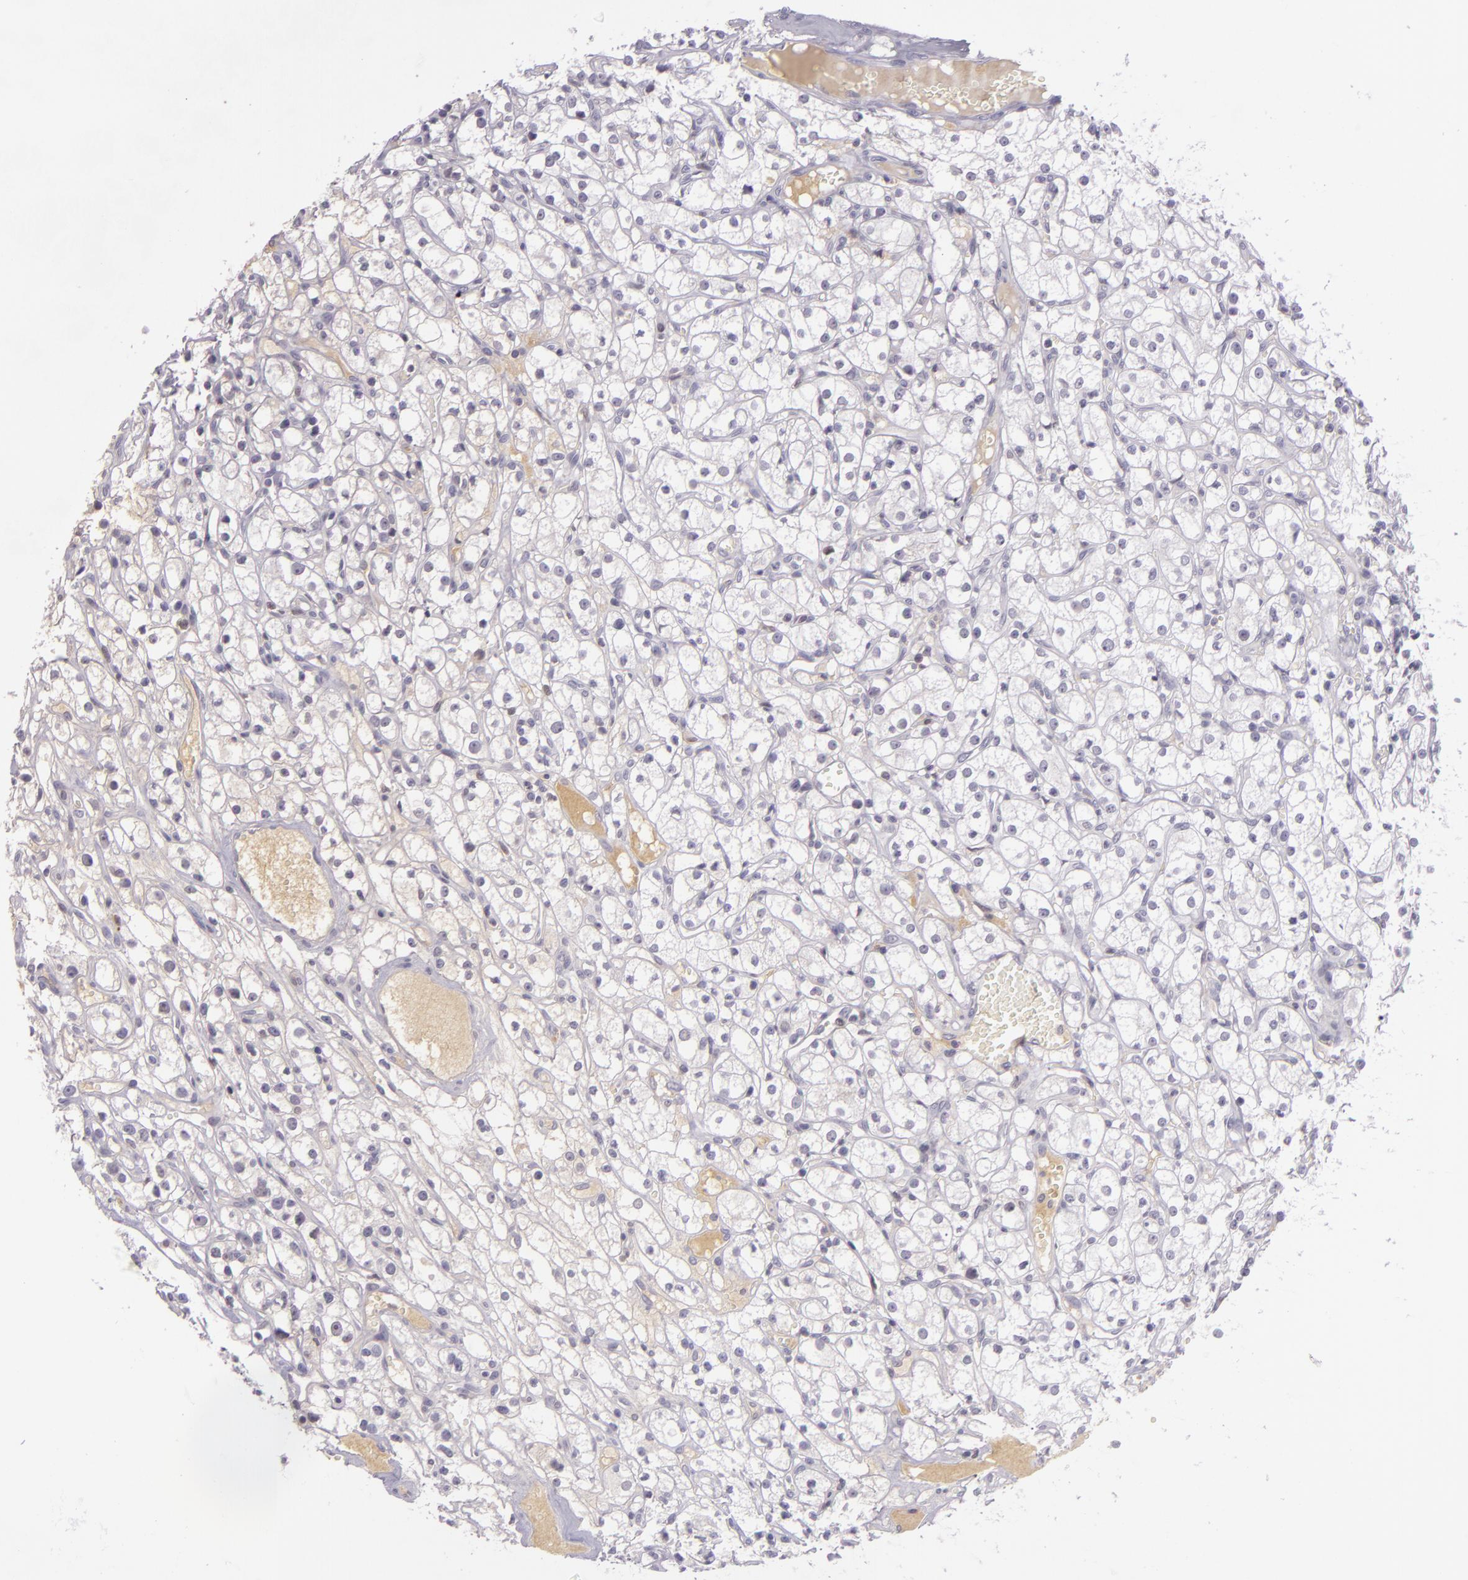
{"staining": {"intensity": "negative", "quantity": "none", "location": "none"}, "tissue": "renal cancer", "cell_type": "Tumor cells", "image_type": "cancer", "snomed": [{"axis": "morphology", "description": "Adenocarcinoma, NOS"}, {"axis": "topography", "description": "Kidney"}], "caption": "DAB (3,3'-diaminobenzidine) immunohistochemical staining of human renal cancer (adenocarcinoma) exhibits no significant positivity in tumor cells.", "gene": "CHEK2", "patient": {"sex": "male", "age": 61}}